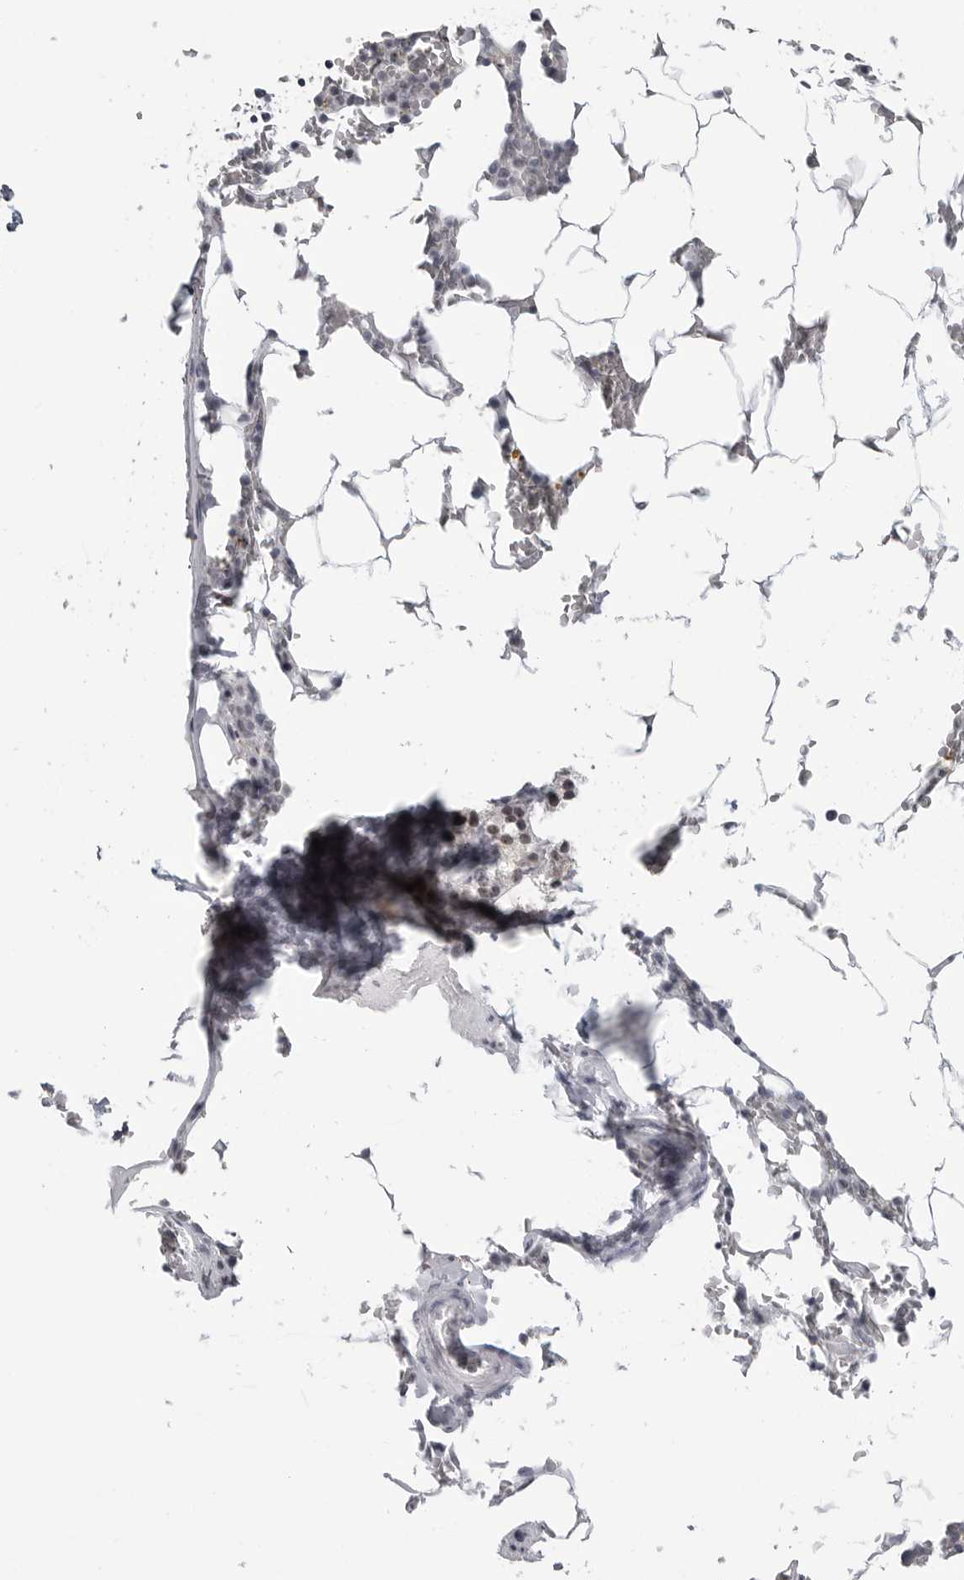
{"staining": {"intensity": "negative", "quantity": "none", "location": "none"}, "tissue": "bone marrow", "cell_type": "Hematopoietic cells", "image_type": "normal", "snomed": [{"axis": "morphology", "description": "Normal tissue, NOS"}, {"axis": "topography", "description": "Bone marrow"}], "caption": "This is an immunohistochemistry image of unremarkable bone marrow. There is no staining in hematopoietic cells.", "gene": "DDX54", "patient": {"sex": "male", "age": 70}}